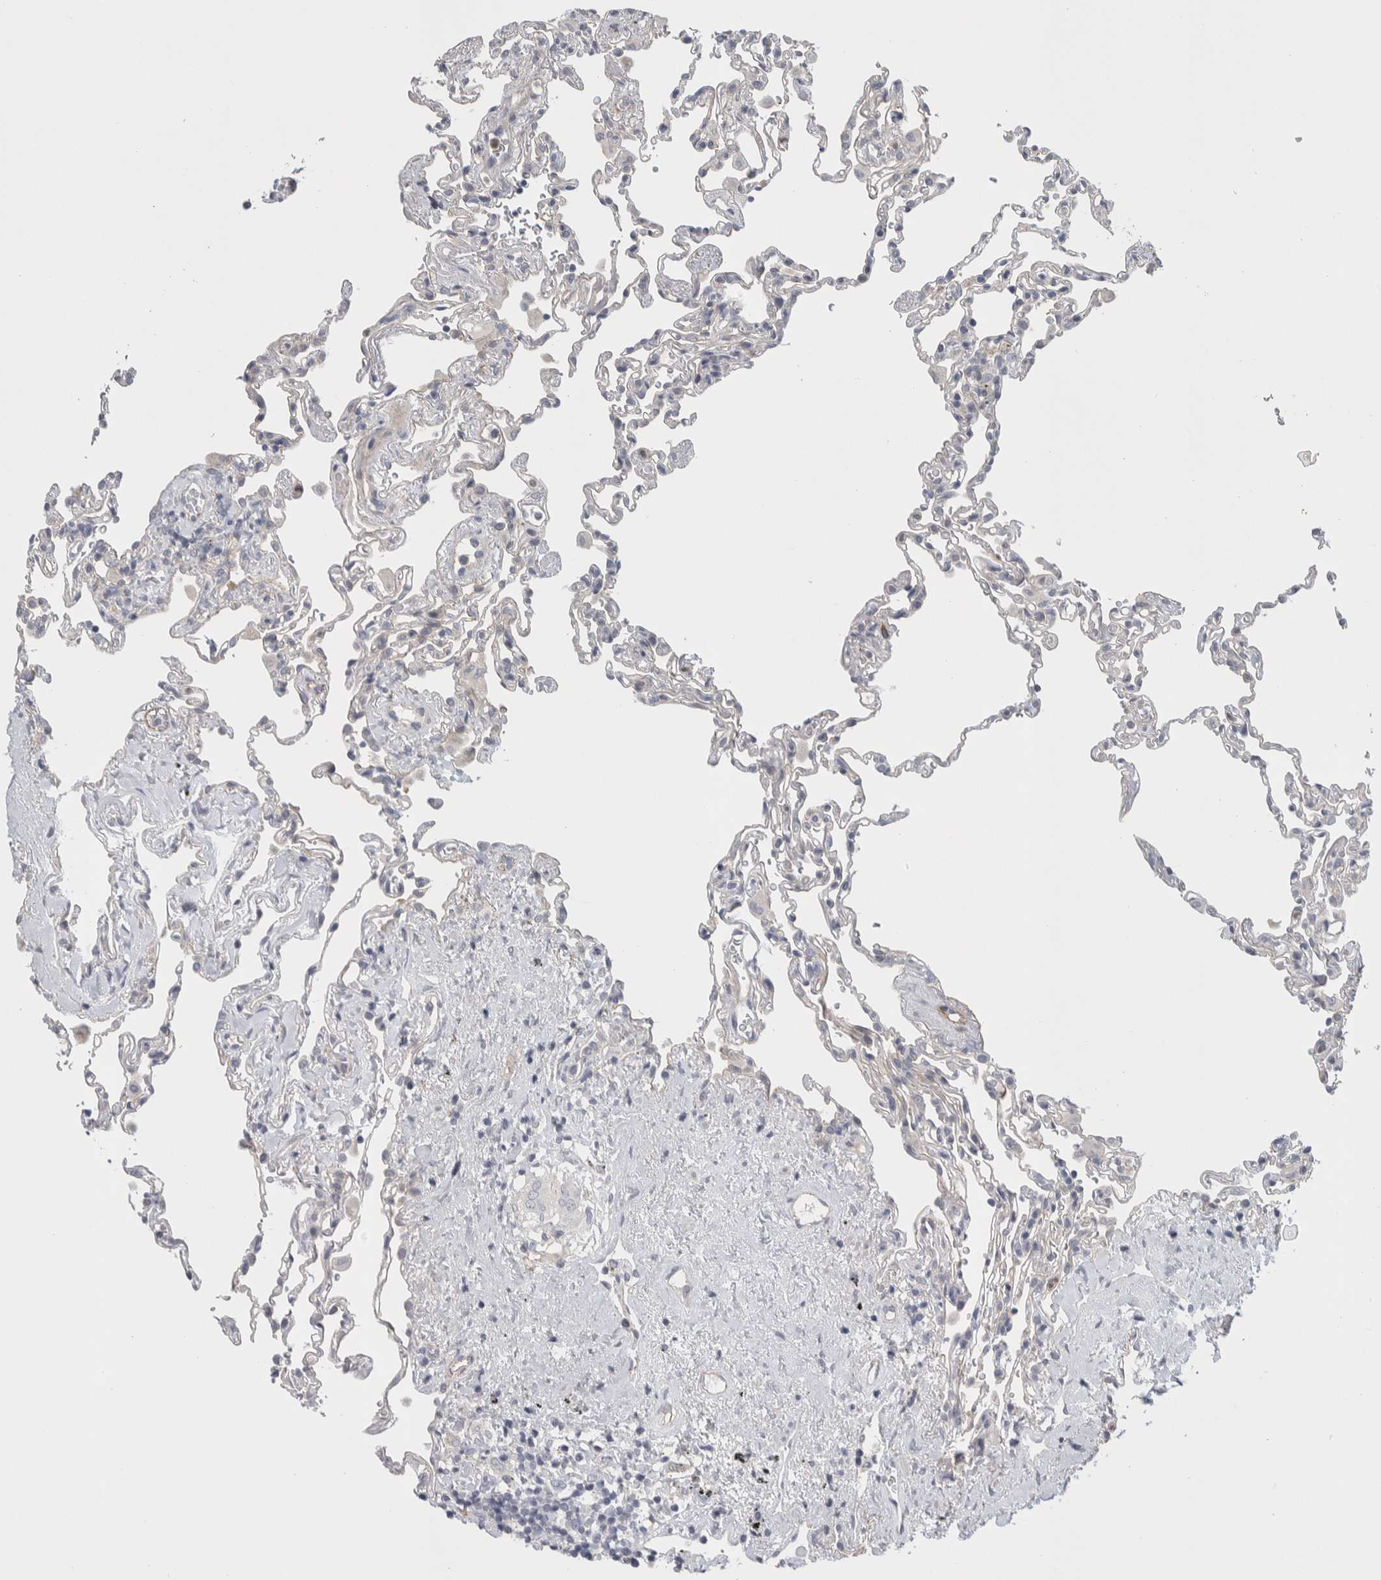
{"staining": {"intensity": "negative", "quantity": "none", "location": "none"}, "tissue": "lung", "cell_type": "Alveolar cells", "image_type": "normal", "snomed": [{"axis": "morphology", "description": "Normal tissue, NOS"}, {"axis": "topography", "description": "Lung"}], "caption": "Immunohistochemistry (IHC) of benign lung exhibits no positivity in alveolar cells. The staining is performed using DAB brown chromogen with nuclei counter-stained in using hematoxylin.", "gene": "ZNF862", "patient": {"sex": "male", "age": 59}}